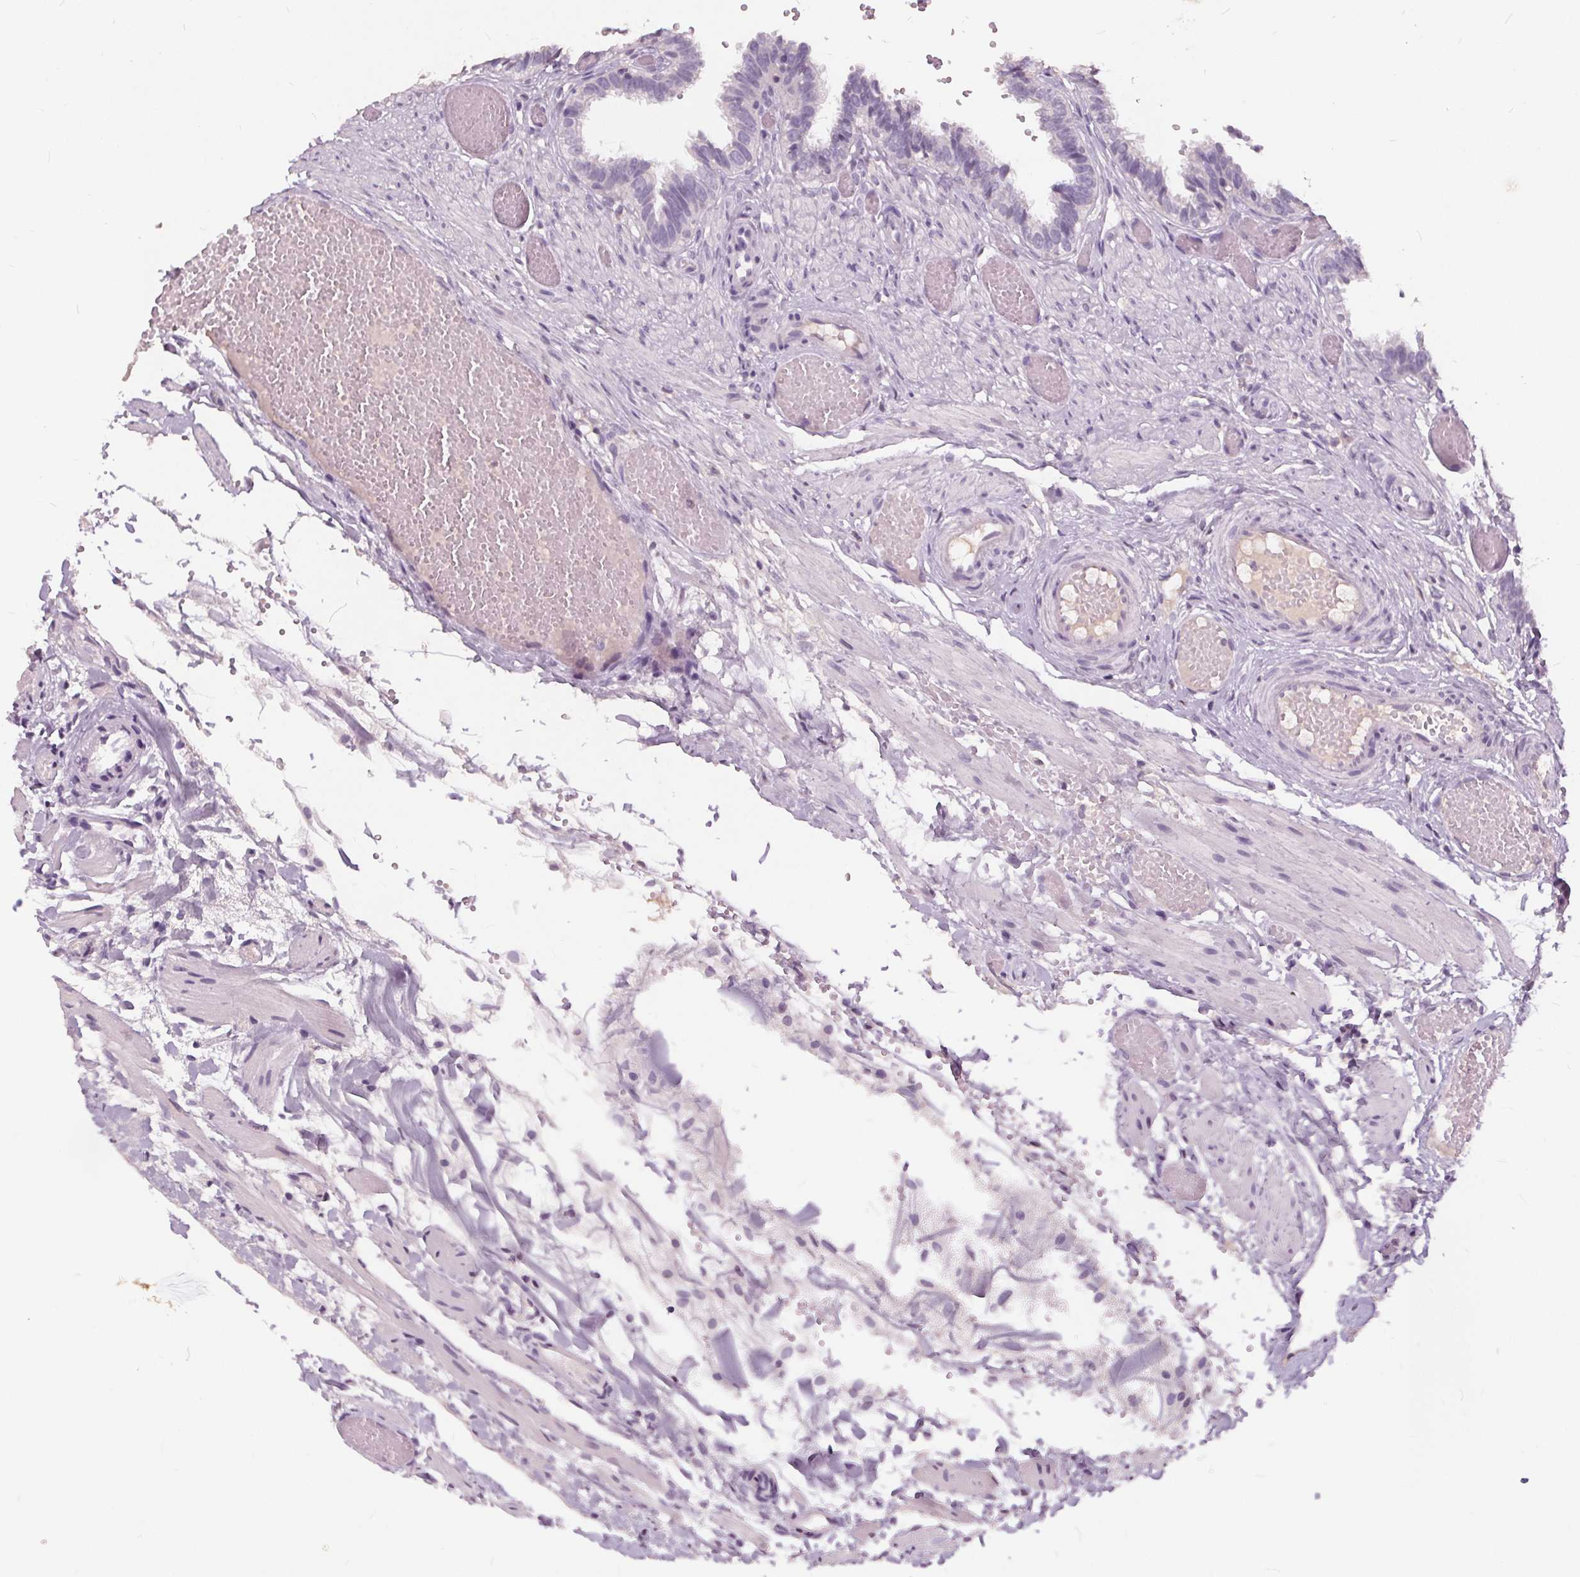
{"staining": {"intensity": "negative", "quantity": "none", "location": "none"}, "tissue": "fallopian tube", "cell_type": "Glandular cells", "image_type": "normal", "snomed": [{"axis": "morphology", "description": "Normal tissue, NOS"}, {"axis": "topography", "description": "Fallopian tube"}], "caption": "Immunohistochemical staining of normal fallopian tube demonstrates no significant positivity in glandular cells.", "gene": "PLA2G2E", "patient": {"sex": "female", "age": 37}}